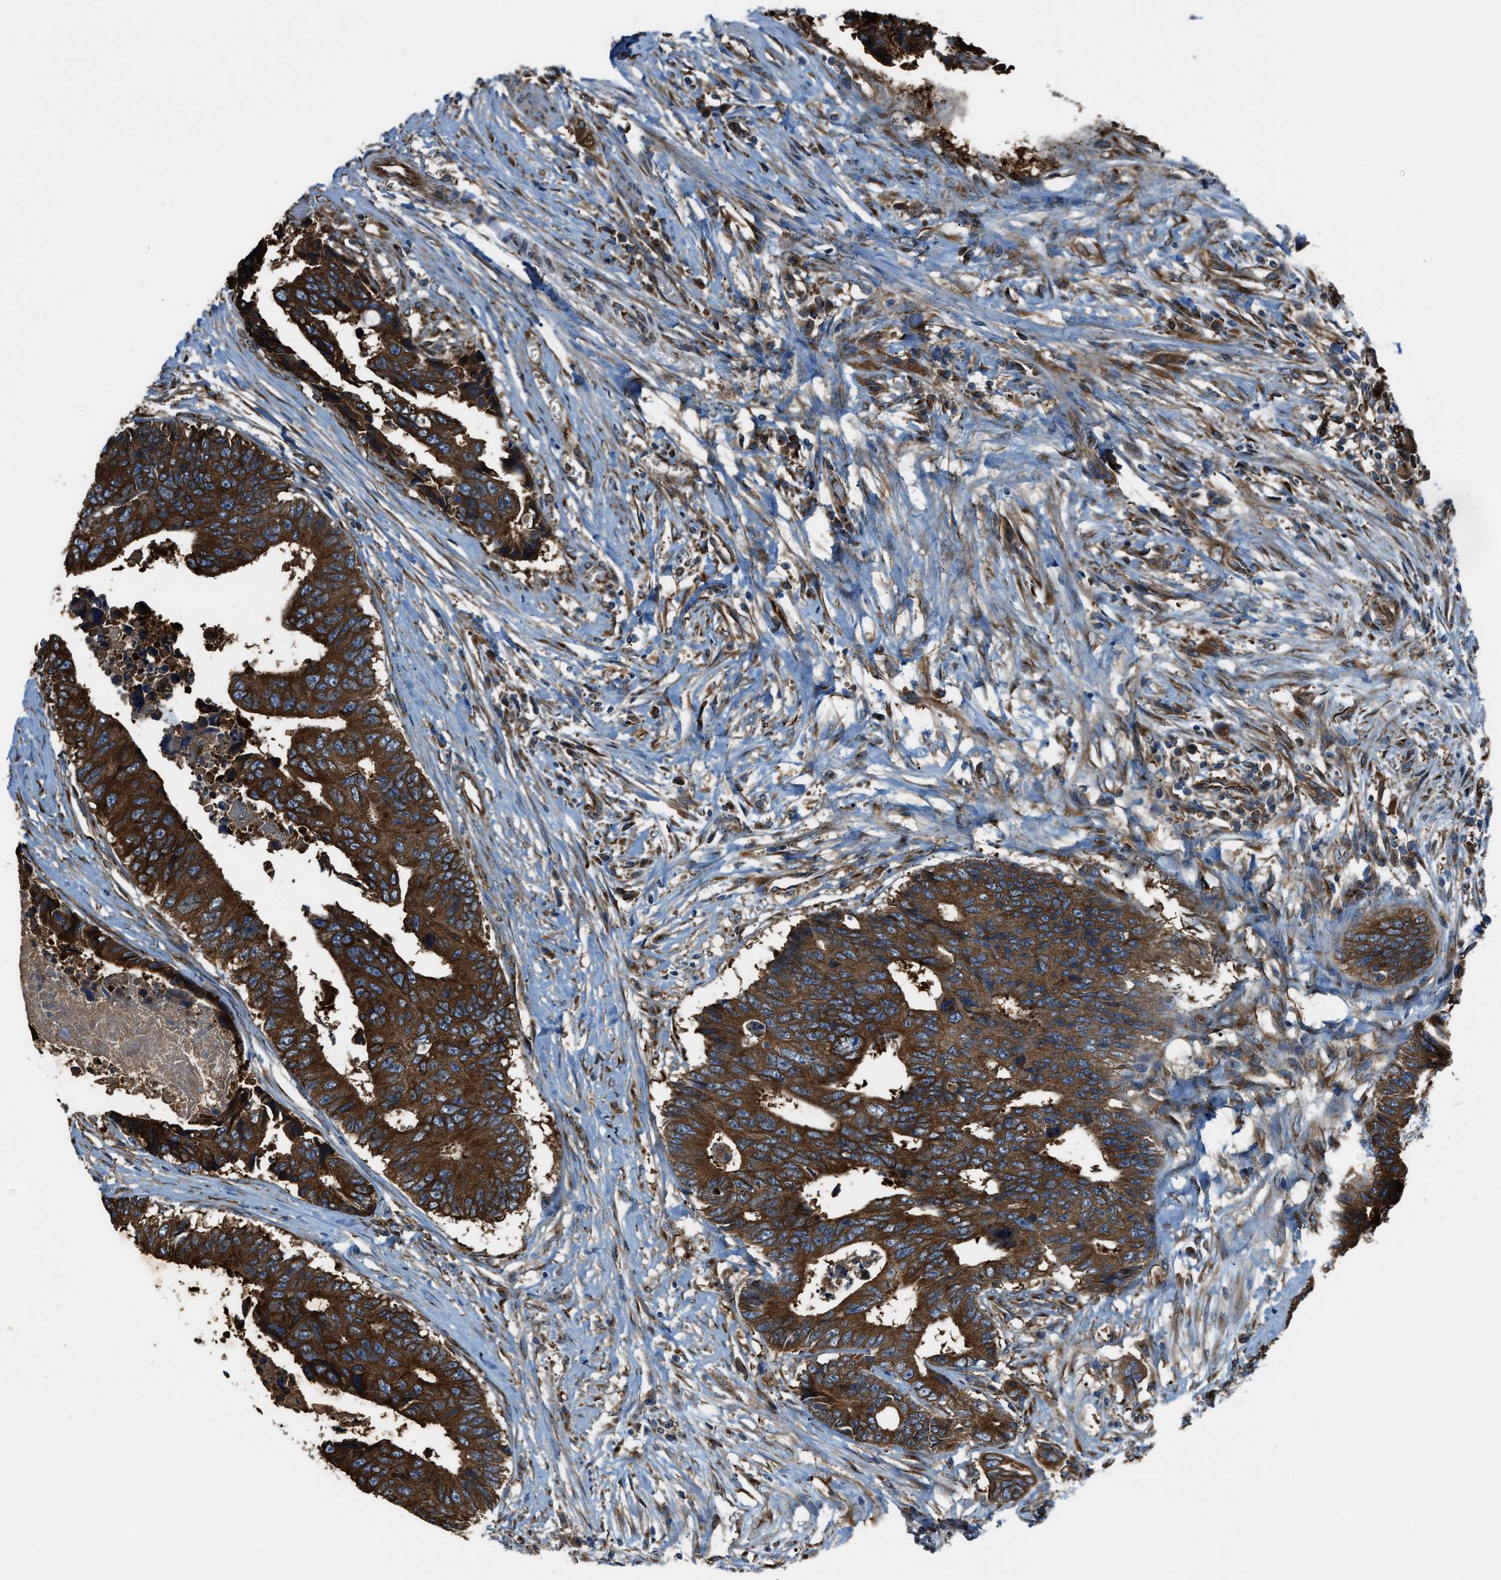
{"staining": {"intensity": "strong", "quantity": ">75%", "location": "cytoplasmic/membranous"}, "tissue": "colorectal cancer", "cell_type": "Tumor cells", "image_type": "cancer", "snomed": [{"axis": "morphology", "description": "Adenocarcinoma, NOS"}, {"axis": "topography", "description": "Rectum"}], "caption": "Strong cytoplasmic/membranous protein expression is present in approximately >75% of tumor cells in colorectal cancer. (DAB (3,3'-diaminobenzidine) IHC, brown staining for protein, blue staining for nuclei).", "gene": "TRPC1", "patient": {"sex": "male", "age": 84}}